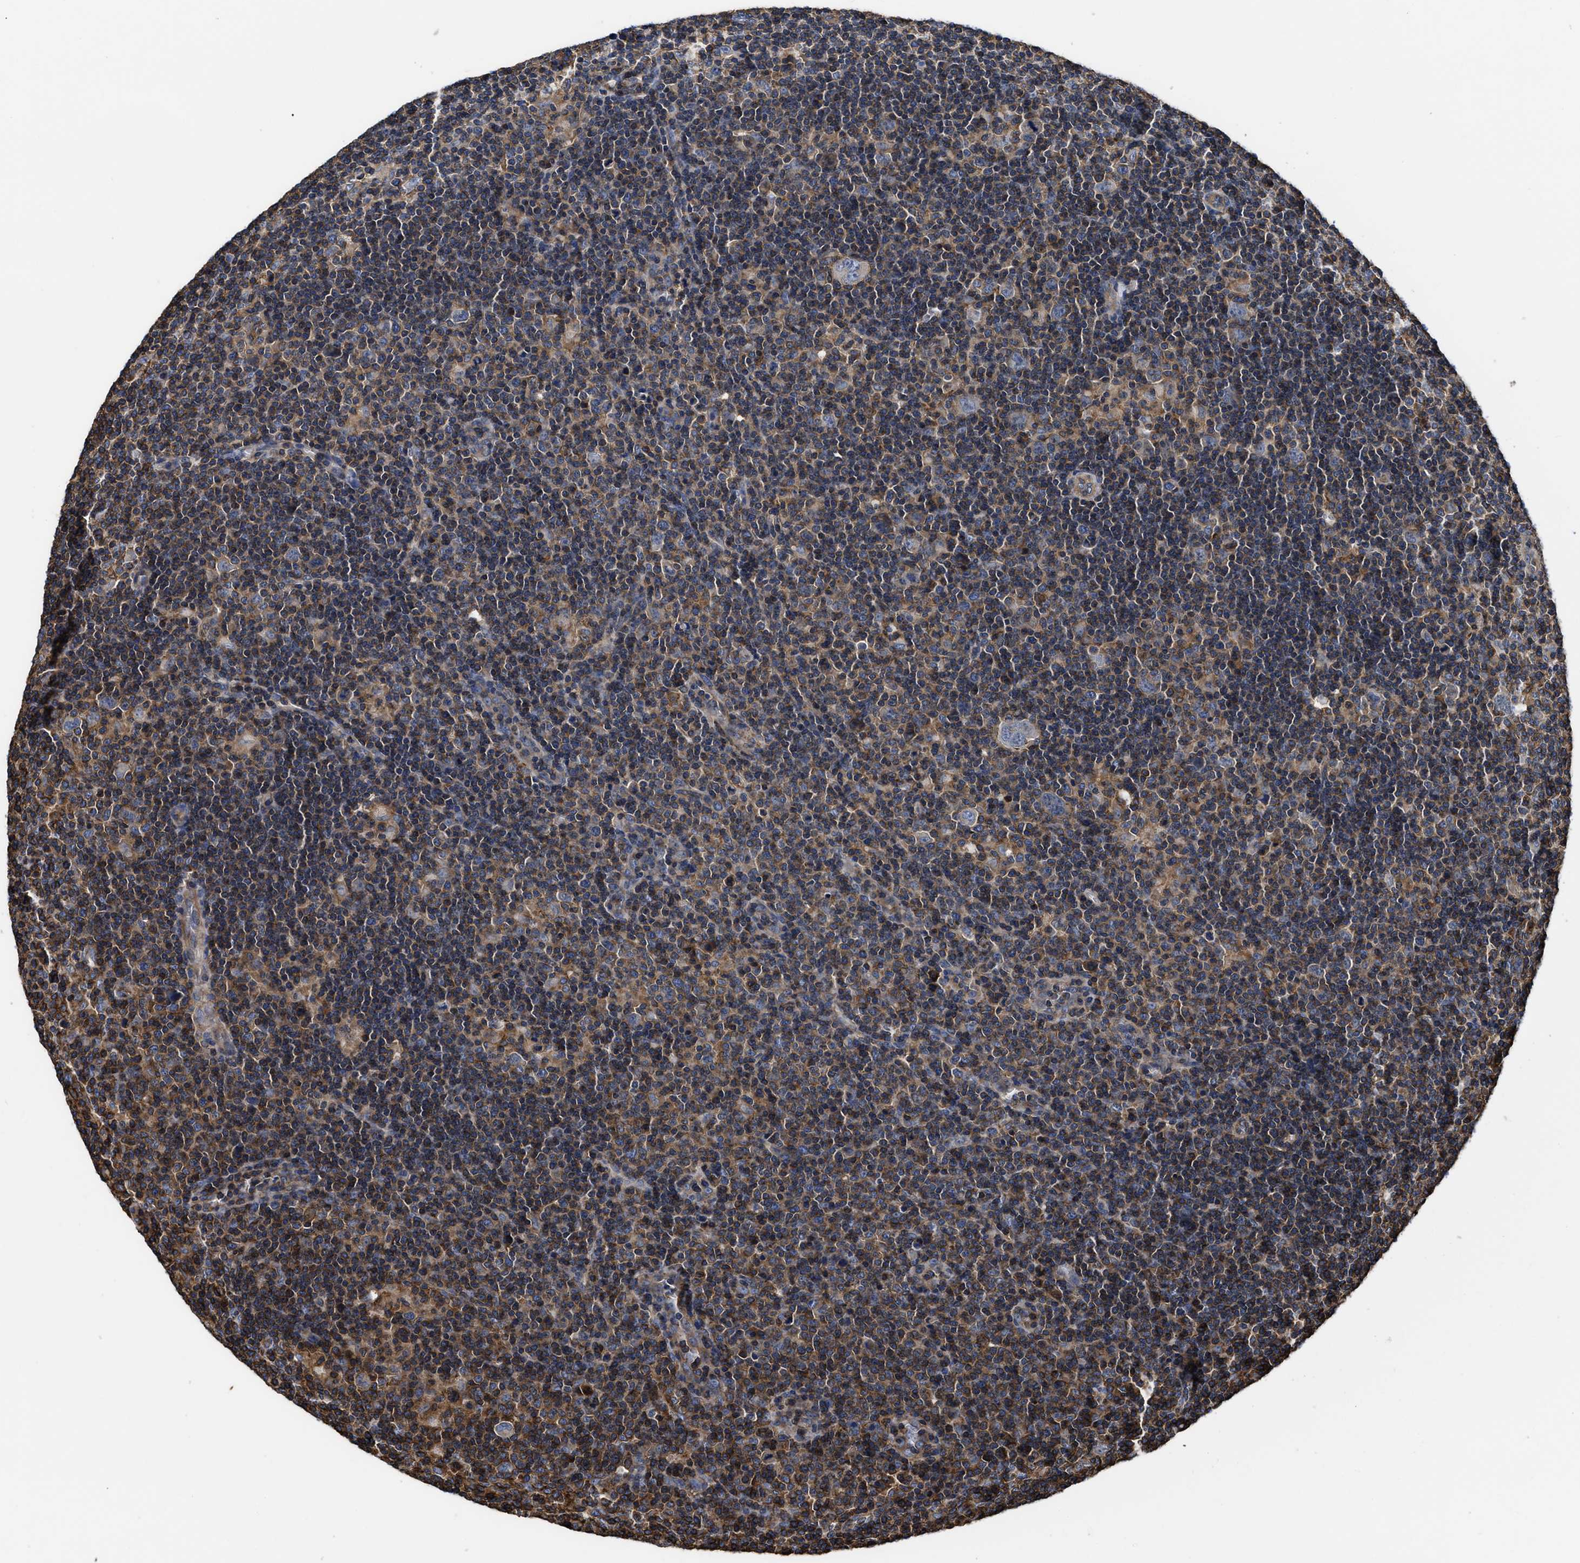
{"staining": {"intensity": "negative", "quantity": "none", "location": "none"}, "tissue": "lymphoma", "cell_type": "Tumor cells", "image_type": "cancer", "snomed": [{"axis": "morphology", "description": "Hodgkin's disease, NOS"}, {"axis": "topography", "description": "Lymph node"}], "caption": "A micrograph of human lymphoma is negative for staining in tumor cells.", "gene": "SCUBE2", "patient": {"sex": "female", "age": 57}}